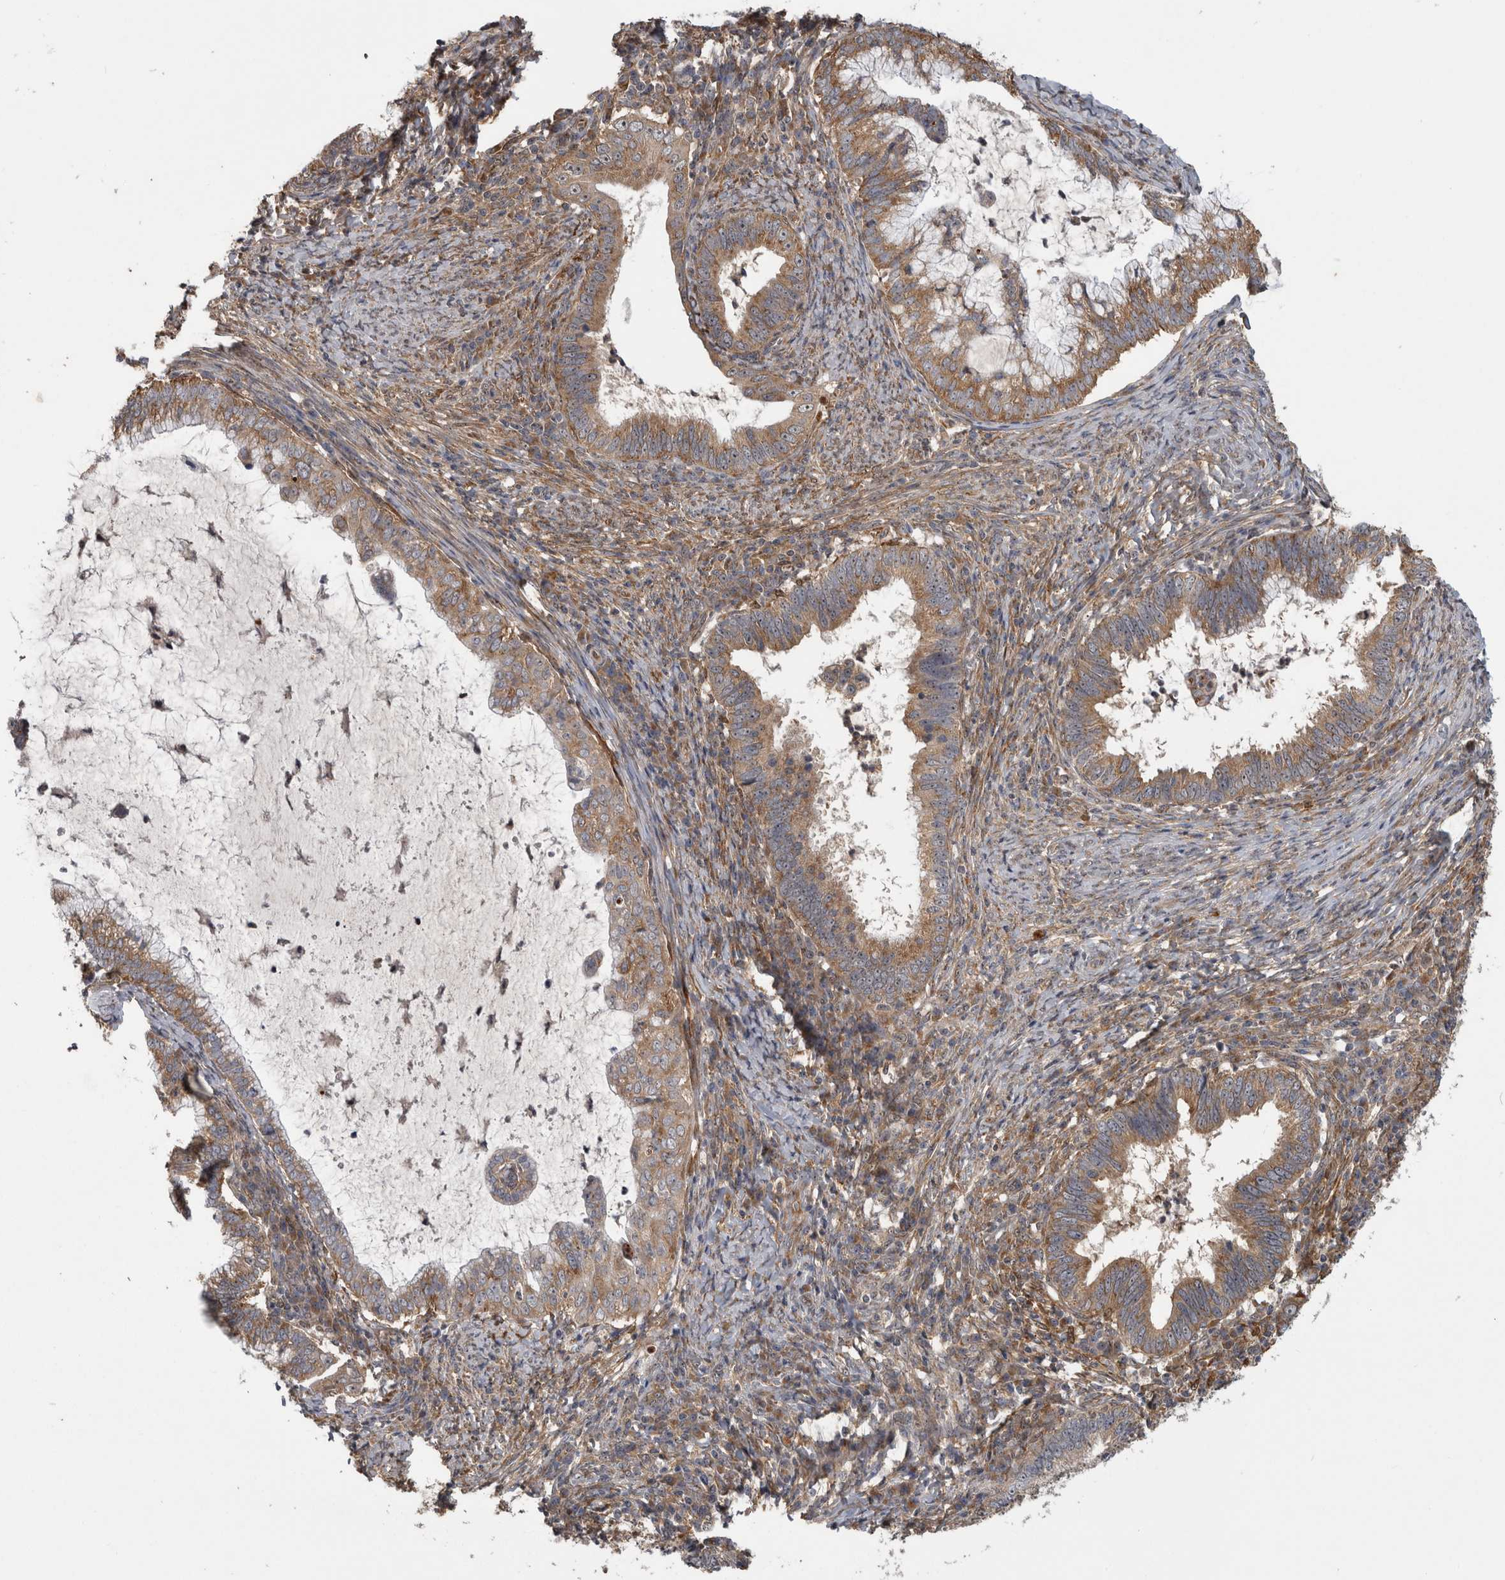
{"staining": {"intensity": "moderate", "quantity": ">75%", "location": "cytoplasmic/membranous"}, "tissue": "cervical cancer", "cell_type": "Tumor cells", "image_type": "cancer", "snomed": [{"axis": "morphology", "description": "Adenocarcinoma, NOS"}, {"axis": "topography", "description": "Cervix"}], "caption": "Immunohistochemistry (IHC) photomicrograph of adenocarcinoma (cervical) stained for a protein (brown), which displays medium levels of moderate cytoplasmic/membranous expression in about >75% of tumor cells.", "gene": "ATXN2", "patient": {"sex": "female", "age": 36}}